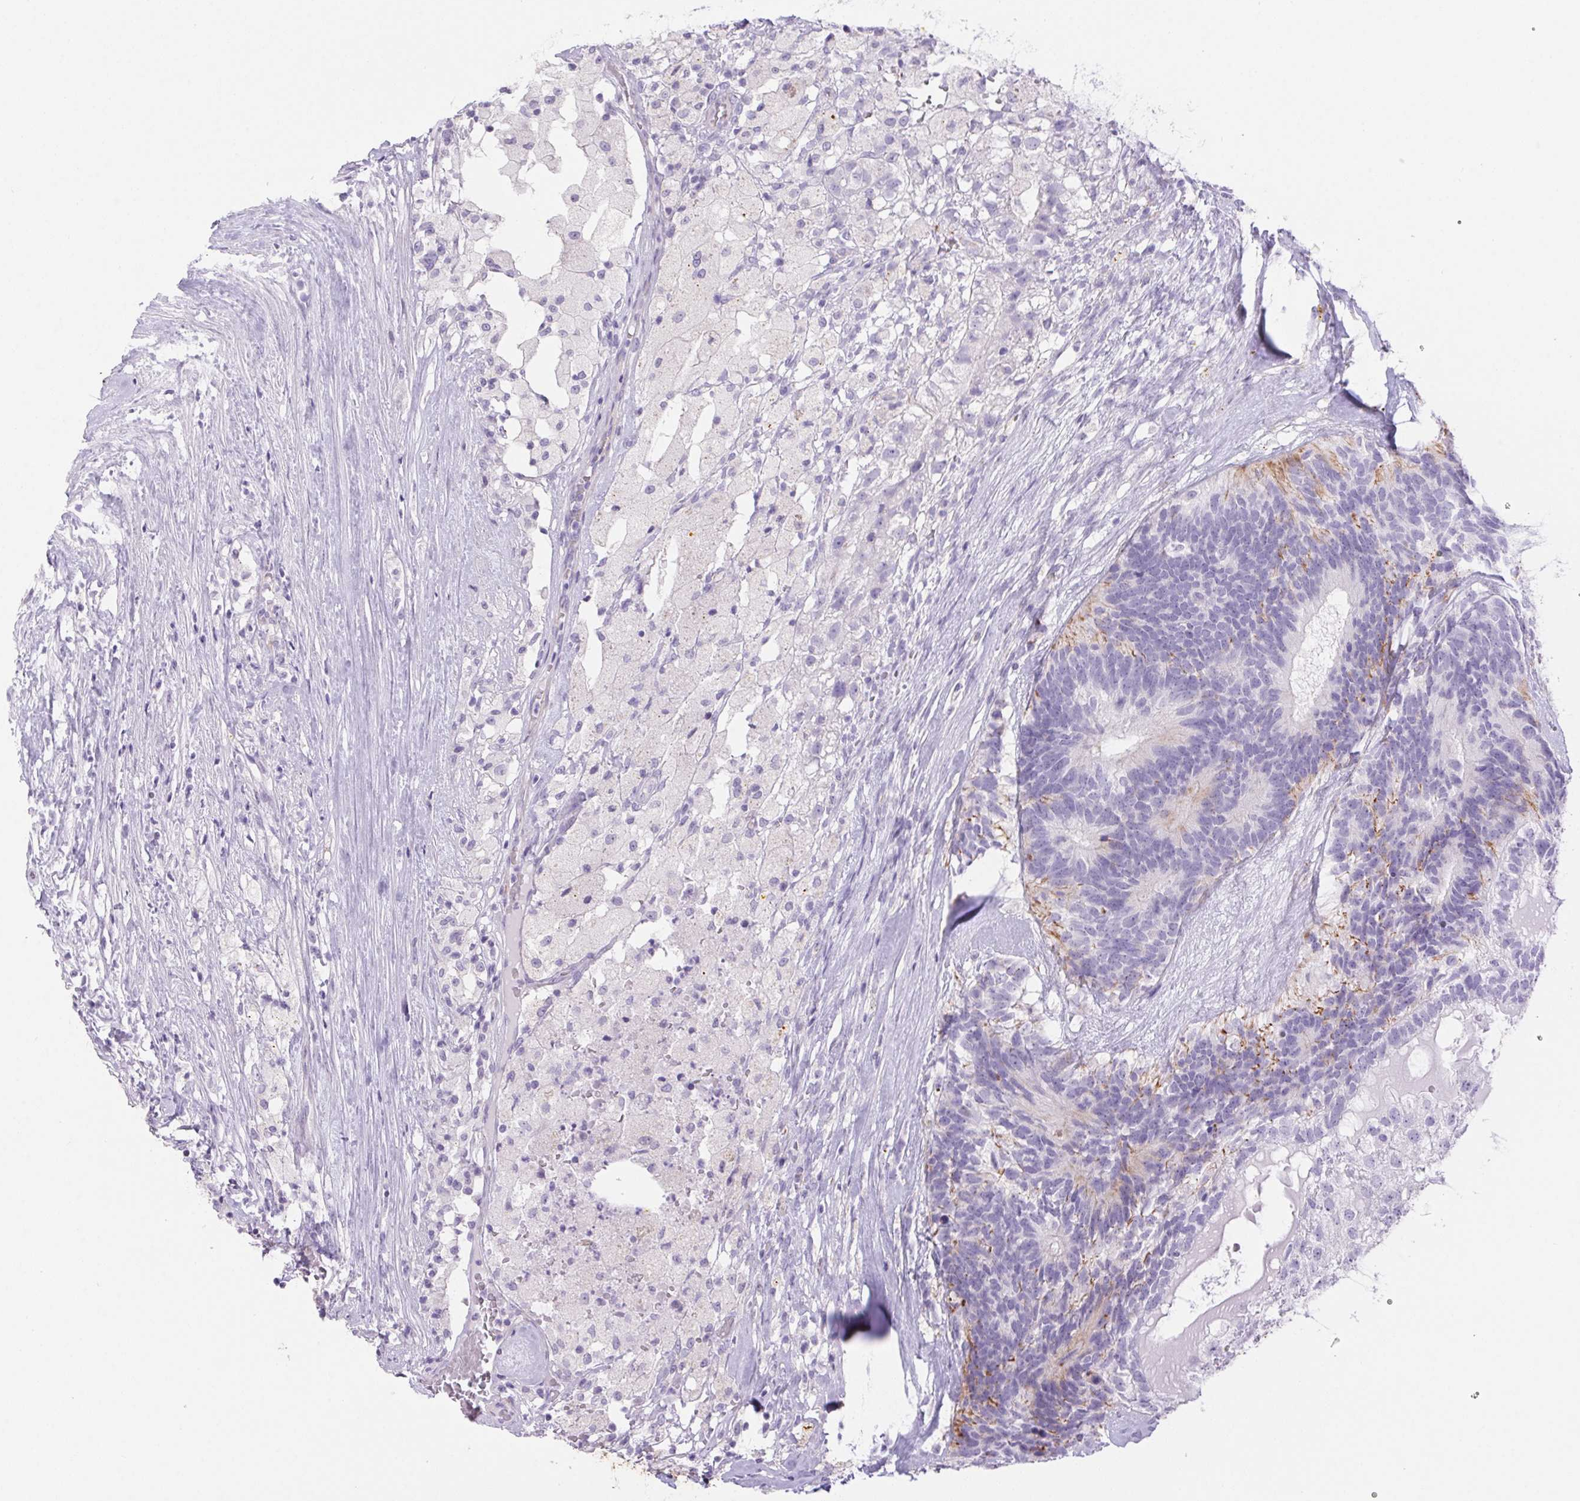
{"staining": {"intensity": "weak", "quantity": "<25%", "location": "cytoplasmic/membranous"}, "tissue": "testis cancer", "cell_type": "Tumor cells", "image_type": "cancer", "snomed": [{"axis": "morphology", "description": "Seminoma, NOS"}, {"axis": "morphology", "description": "Carcinoma, Embryonal, NOS"}, {"axis": "topography", "description": "Testis"}], "caption": "Photomicrograph shows no protein positivity in tumor cells of testis cancer (seminoma) tissue. The staining was performed using DAB (3,3'-diaminobenzidine) to visualize the protein expression in brown, while the nuclei were stained in blue with hematoxylin (Magnification: 20x).", "gene": "ERP27", "patient": {"sex": "male", "age": 41}}